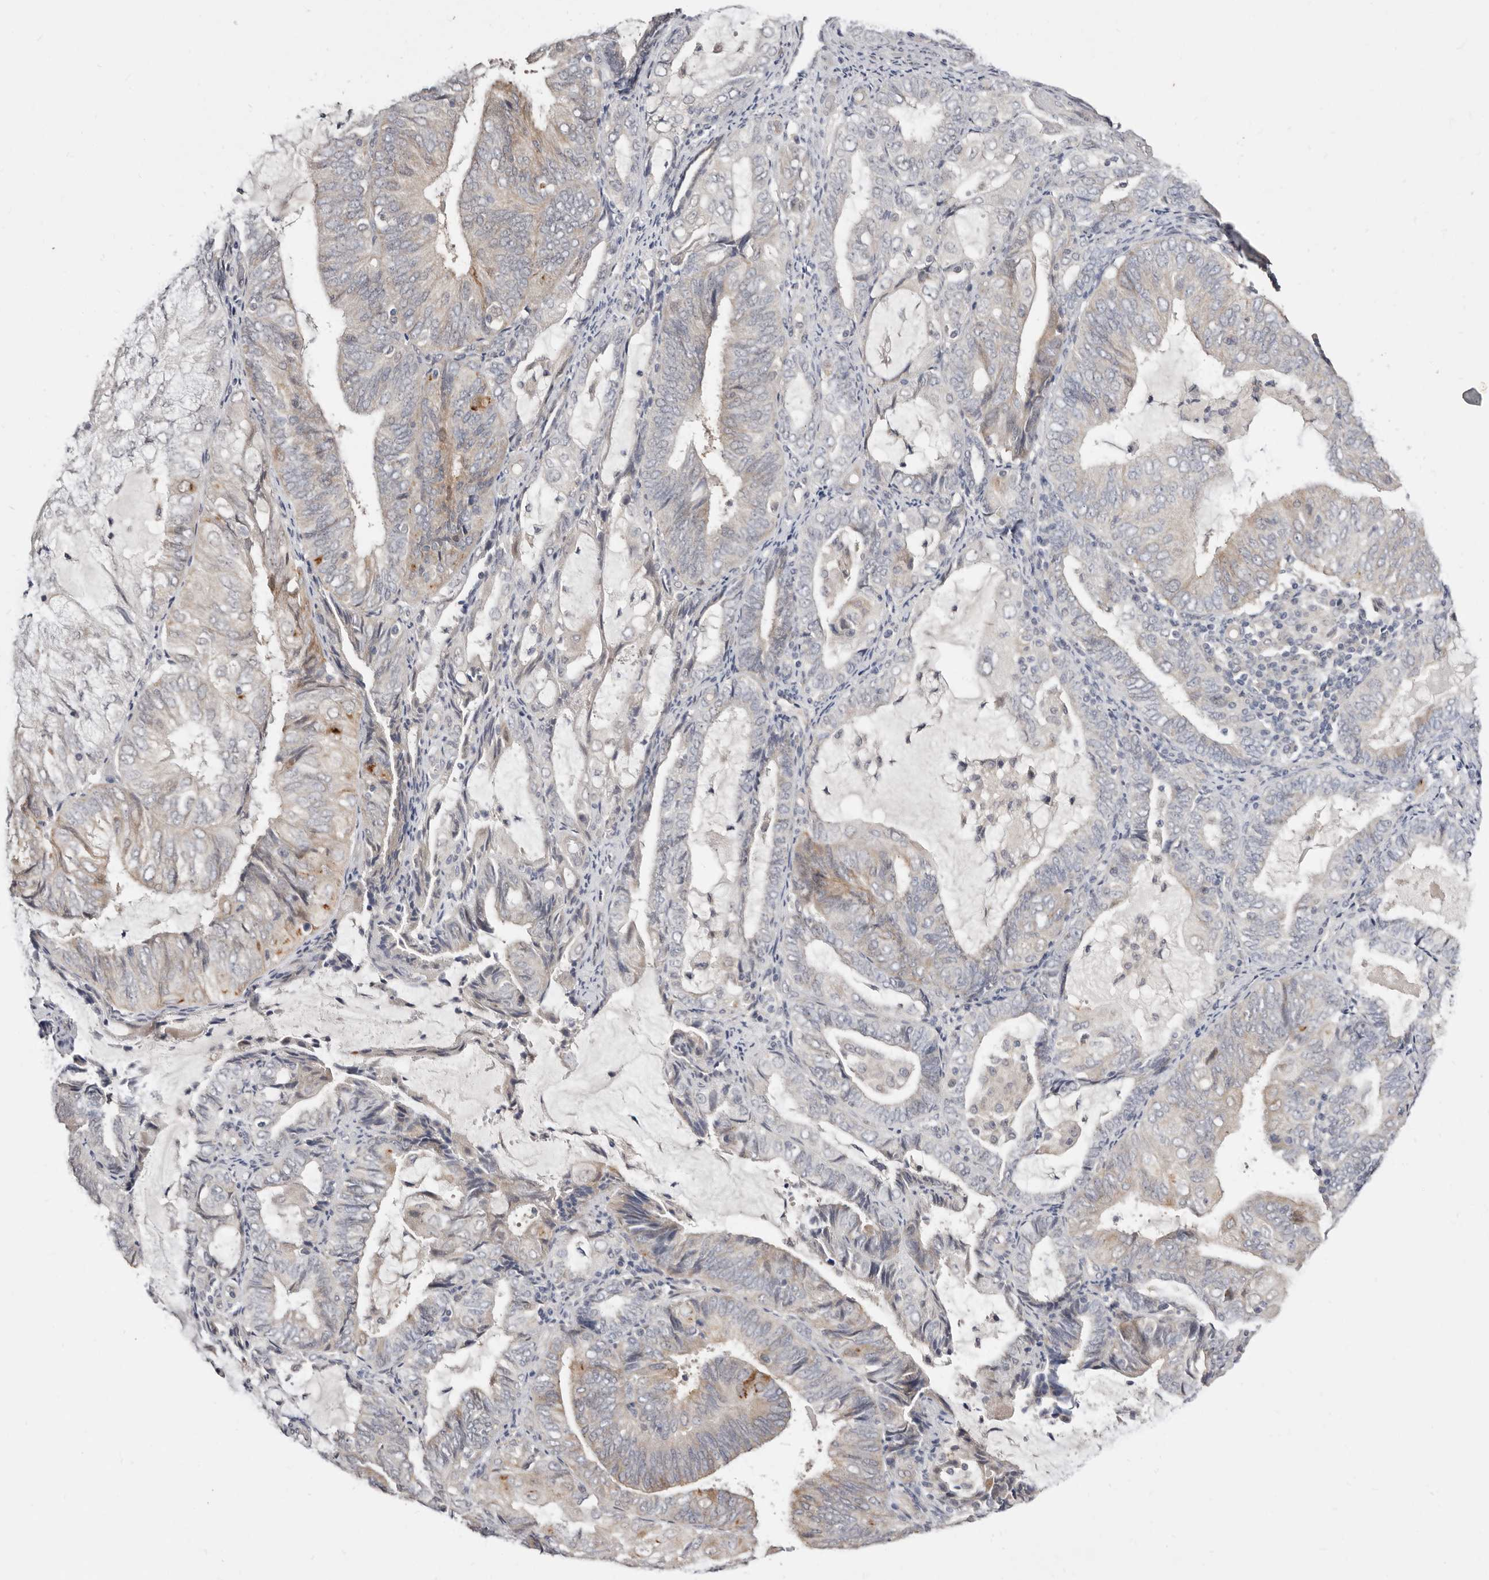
{"staining": {"intensity": "weak", "quantity": "25%-75%", "location": "cytoplasmic/membranous"}, "tissue": "endometrial cancer", "cell_type": "Tumor cells", "image_type": "cancer", "snomed": [{"axis": "morphology", "description": "Adenocarcinoma, NOS"}, {"axis": "topography", "description": "Endometrium"}], "caption": "Weak cytoplasmic/membranous staining is seen in approximately 25%-75% of tumor cells in endometrial cancer.", "gene": "KLHL4", "patient": {"sex": "female", "age": 81}}